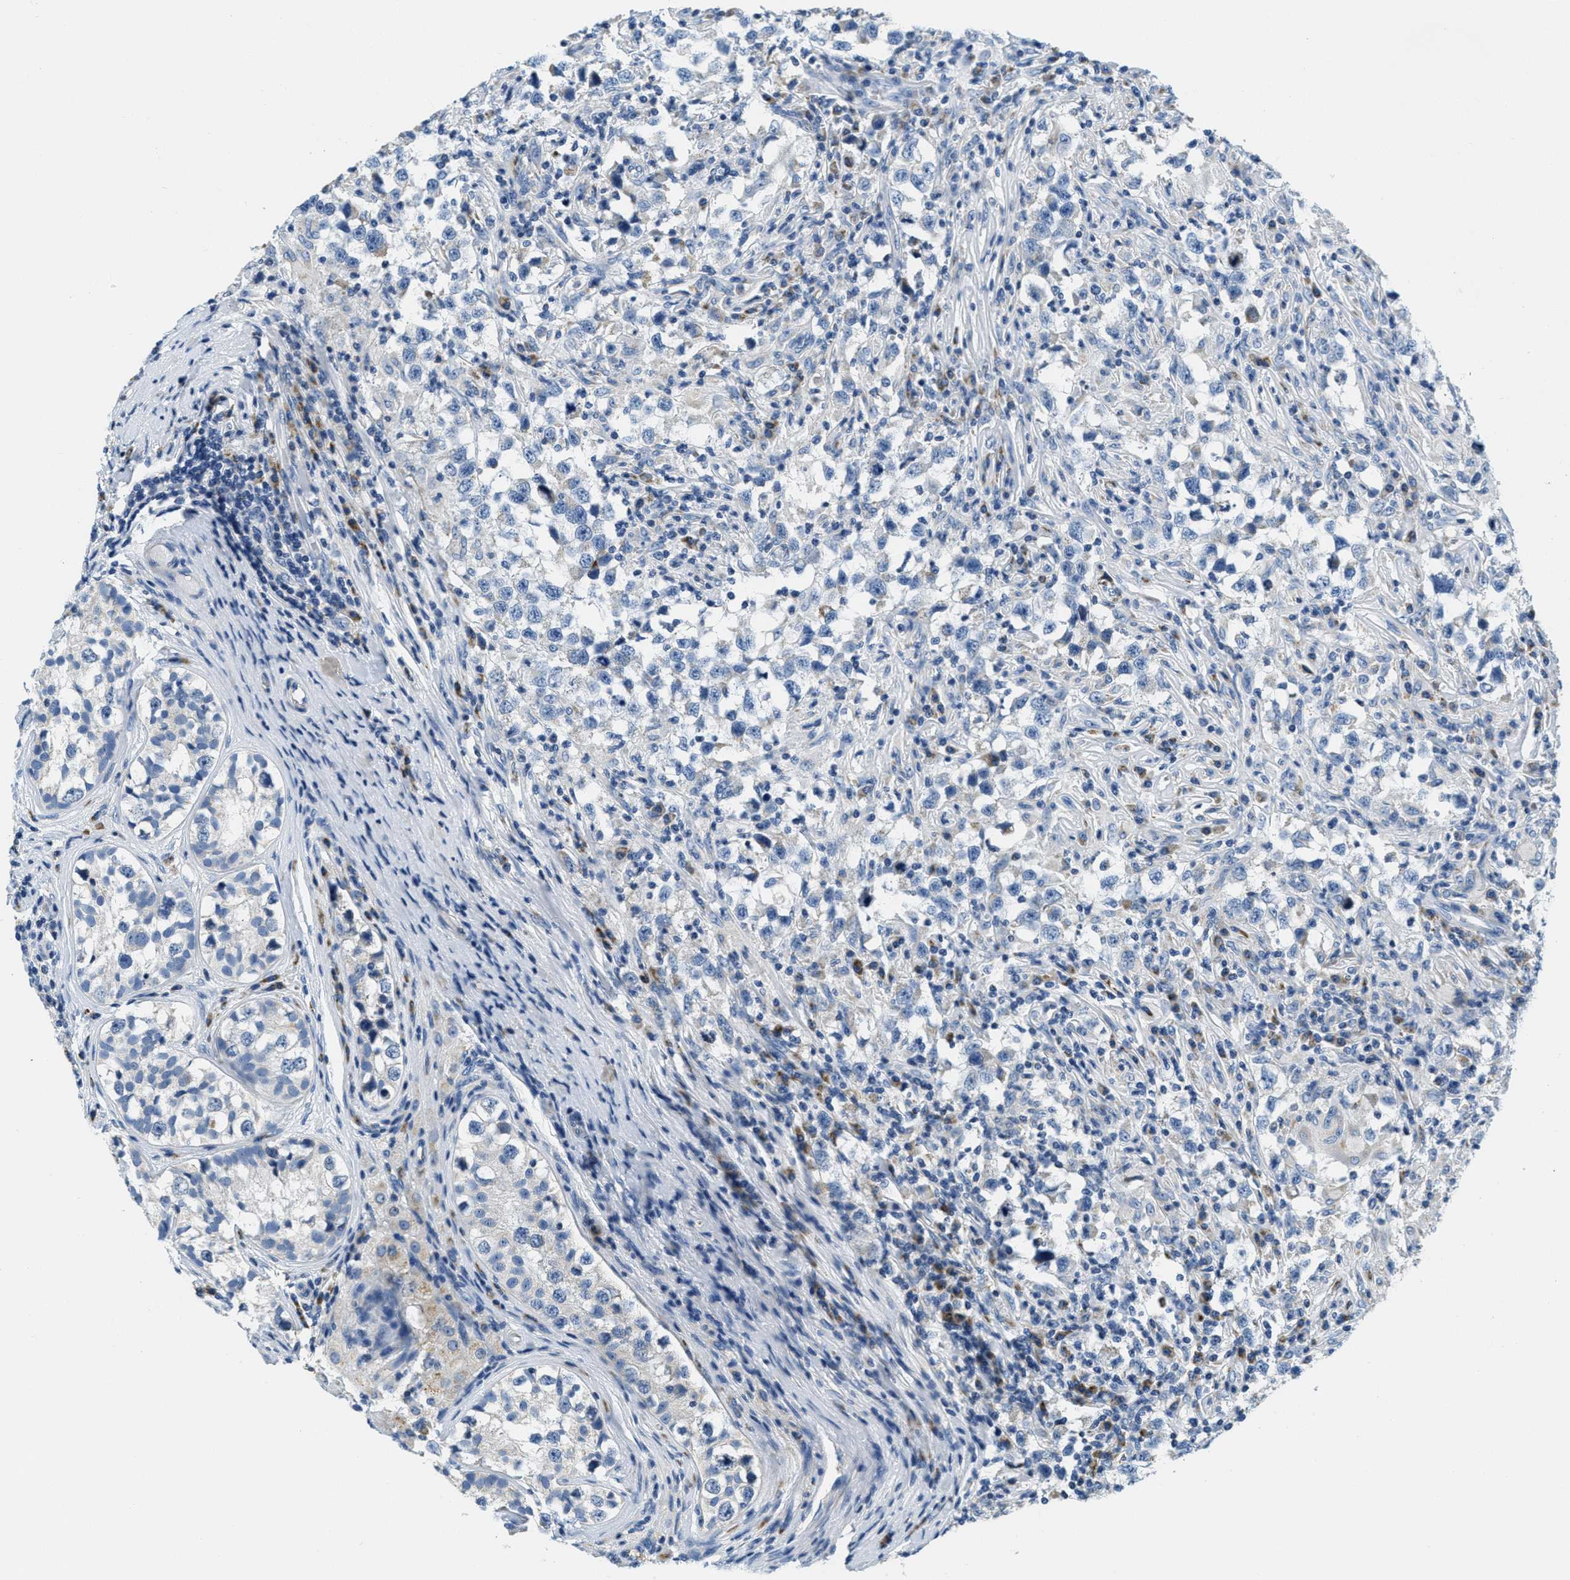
{"staining": {"intensity": "negative", "quantity": "none", "location": "none"}, "tissue": "testis cancer", "cell_type": "Tumor cells", "image_type": "cancer", "snomed": [{"axis": "morphology", "description": "Carcinoma, Embryonal, NOS"}, {"axis": "topography", "description": "Testis"}], "caption": "Testis cancer stained for a protein using immunohistochemistry displays no positivity tumor cells.", "gene": "CA4", "patient": {"sex": "male", "age": 21}}